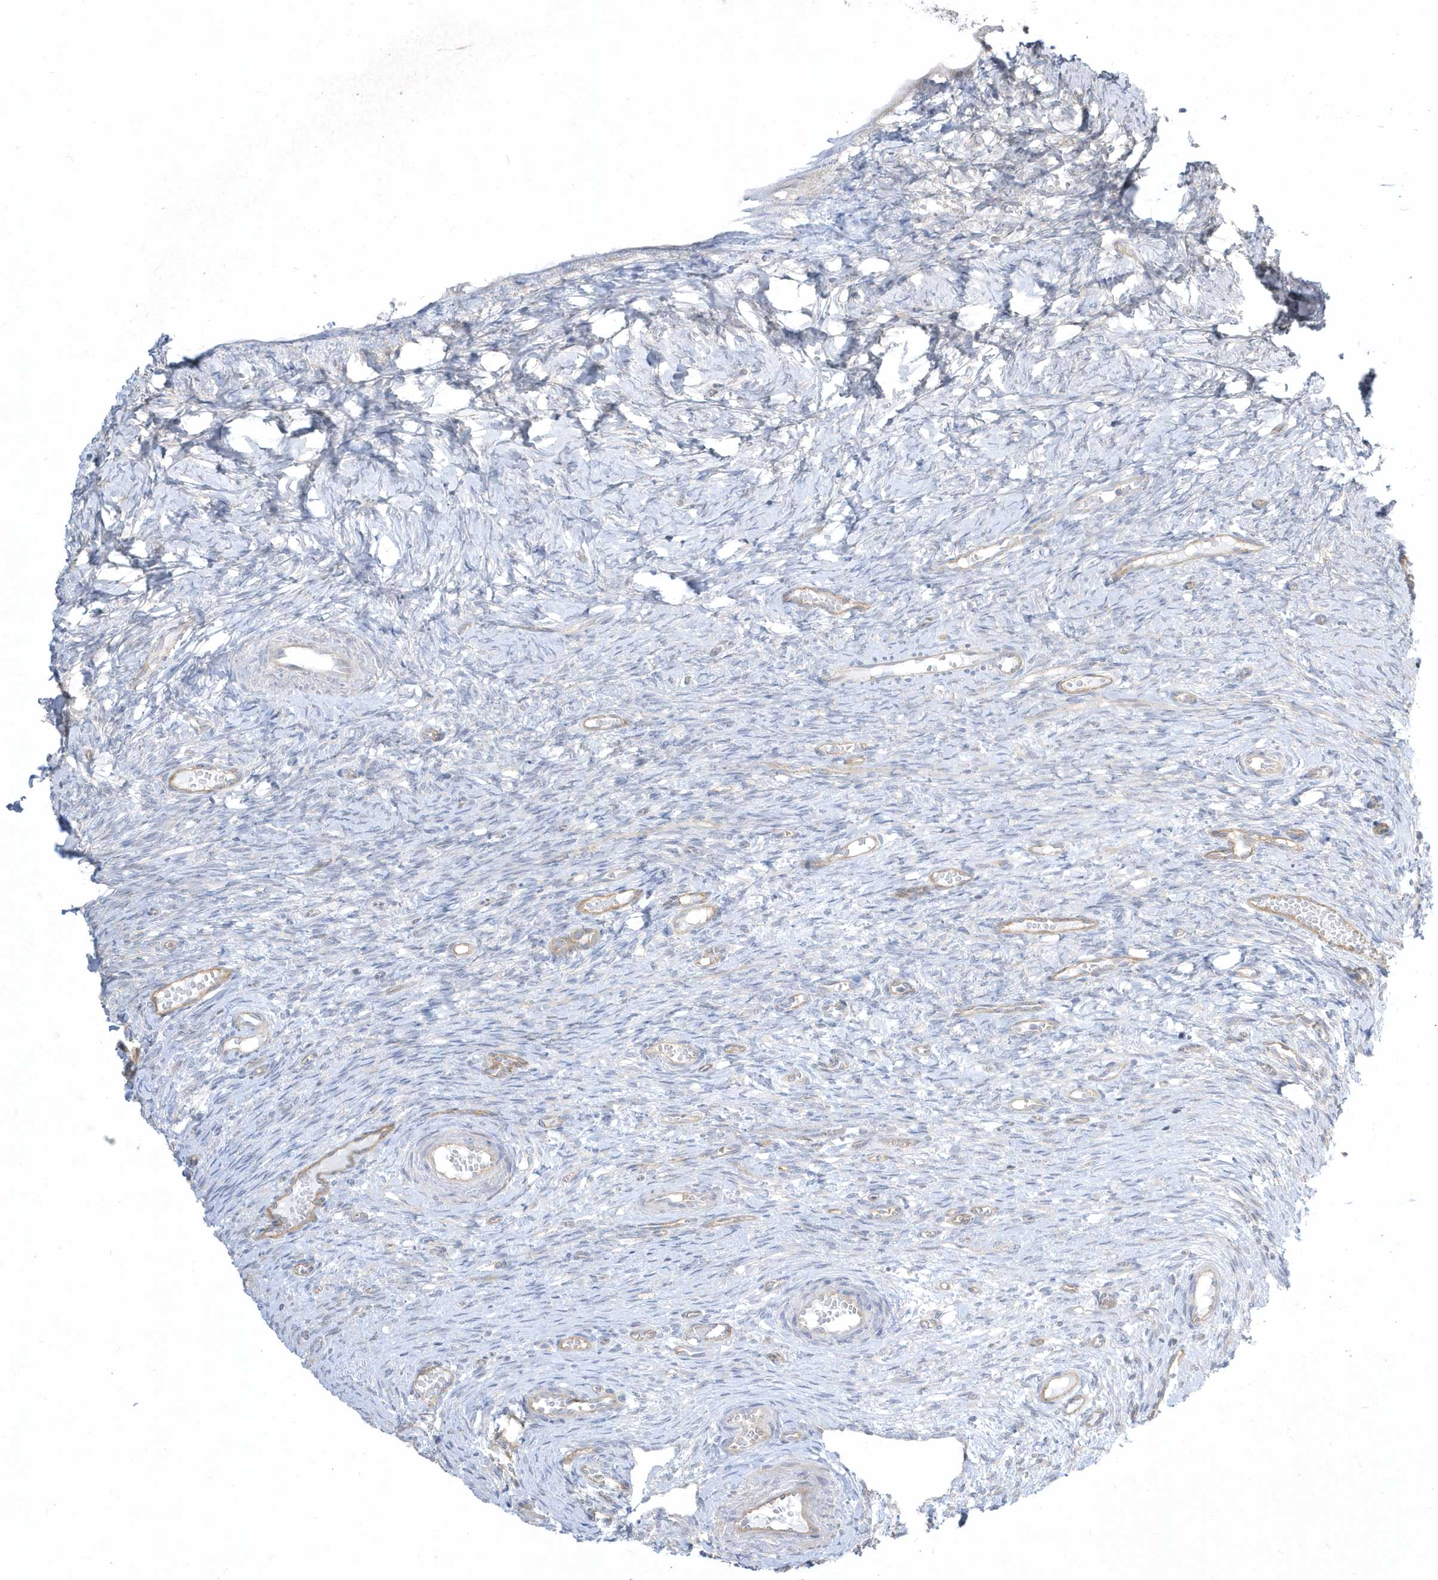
{"staining": {"intensity": "negative", "quantity": "none", "location": "none"}, "tissue": "ovary", "cell_type": "Ovarian stroma cells", "image_type": "normal", "snomed": [{"axis": "morphology", "description": "Adenocarcinoma, NOS"}, {"axis": "topography", "description": "Endometrium"}], "caption": "Immunohistochemical staining of unremarkable human ovary exhibits no significant expression in ovarian stroma cells. (DAB (3,3'-diaminobenzidine) immunohistochemistry (IHC), high magnification).", "gene": "ARHGEF9", "patient": {"sex": "female", "age": 32}}